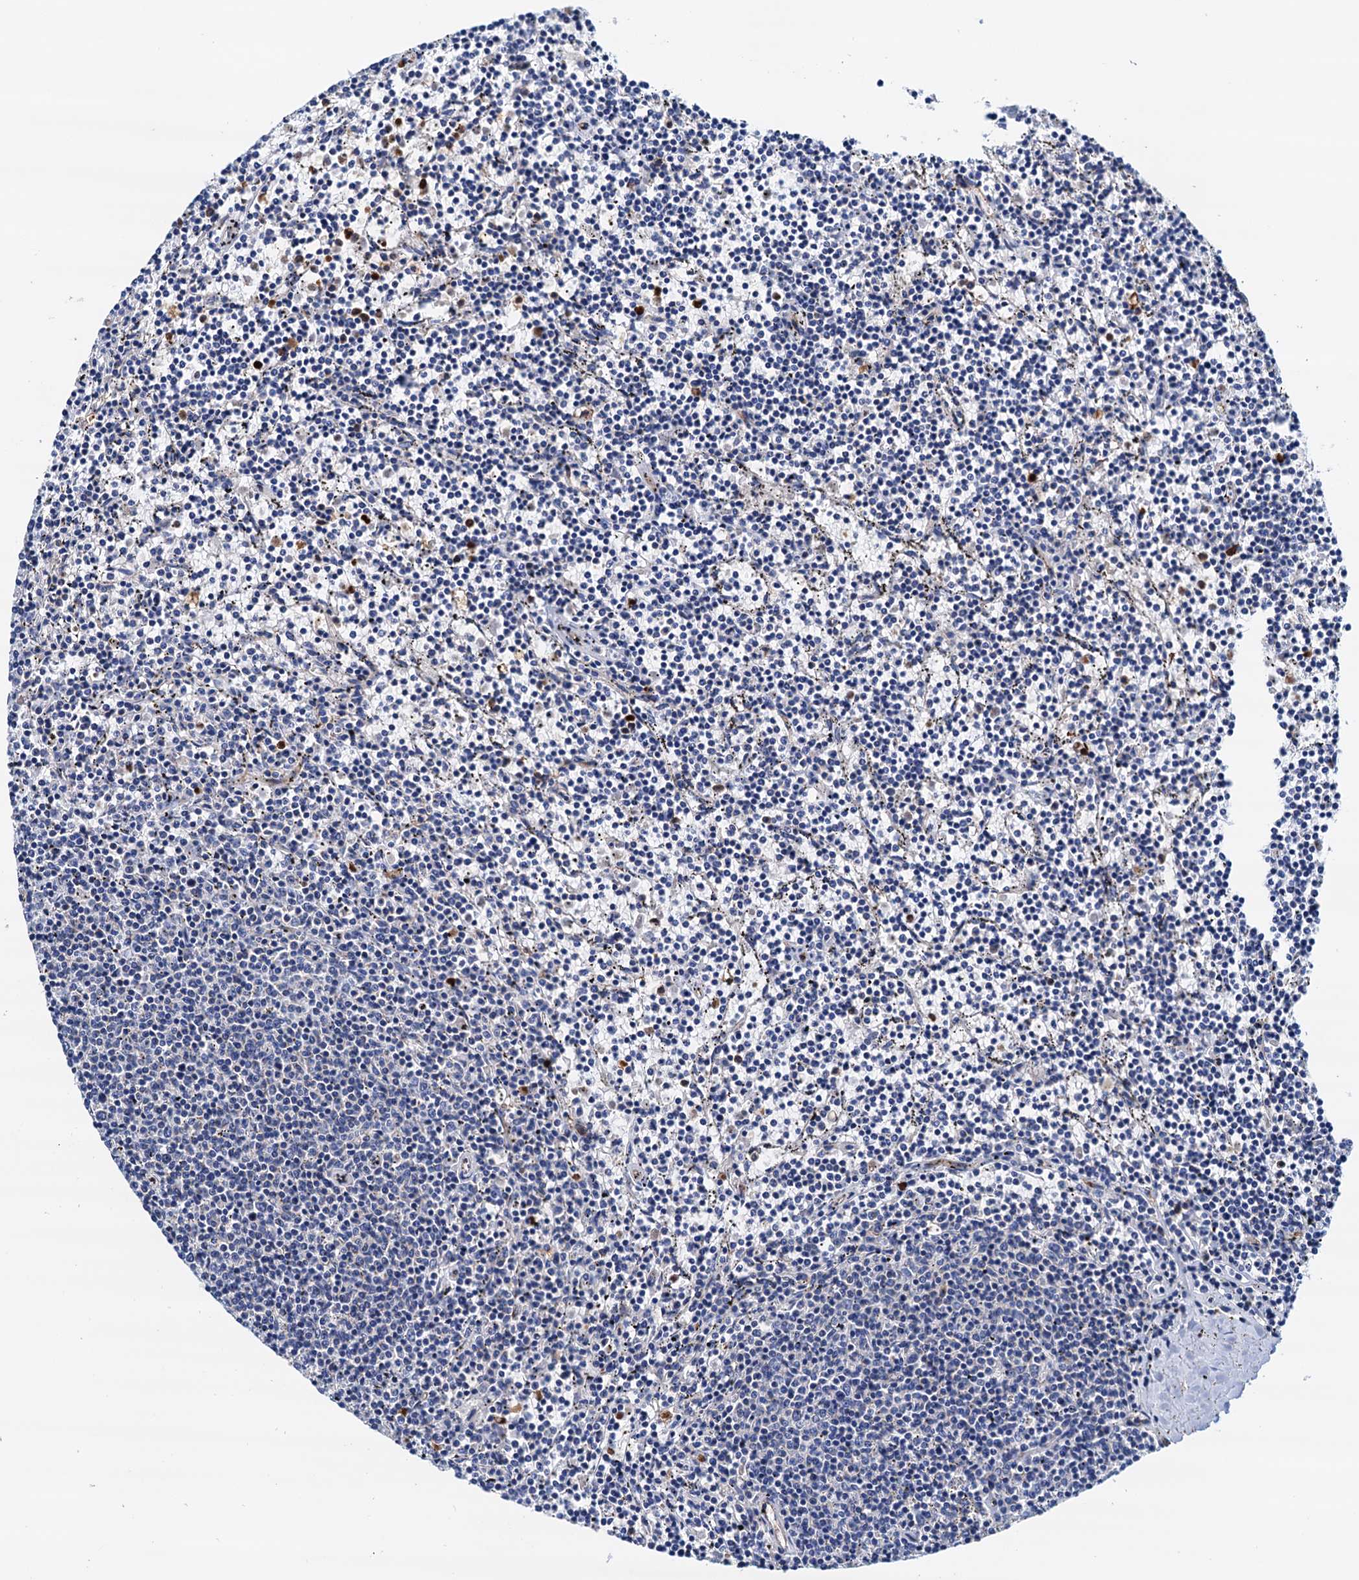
{"staining": {"intensity": "negative", "quantity": "none", "location": "none"}, "tissue": "lymphoma", "cell_type": "Tumor cells", "image_type": "cancer", "snomed": [{"axis": "morphology", "description": "Malignant lymphoma, non-Hodgkin's type, Low grade"}, {"axis": "topography", "description": "Spleen"}], "caption": "Tumor cells are negative for protein expression in human low-grade malignant lymphoma, non-Hodgkin's type. (DAB IHC, high magnification).", "gene": "RASSF9", "patient": {"sex": "female", "age": 50}}